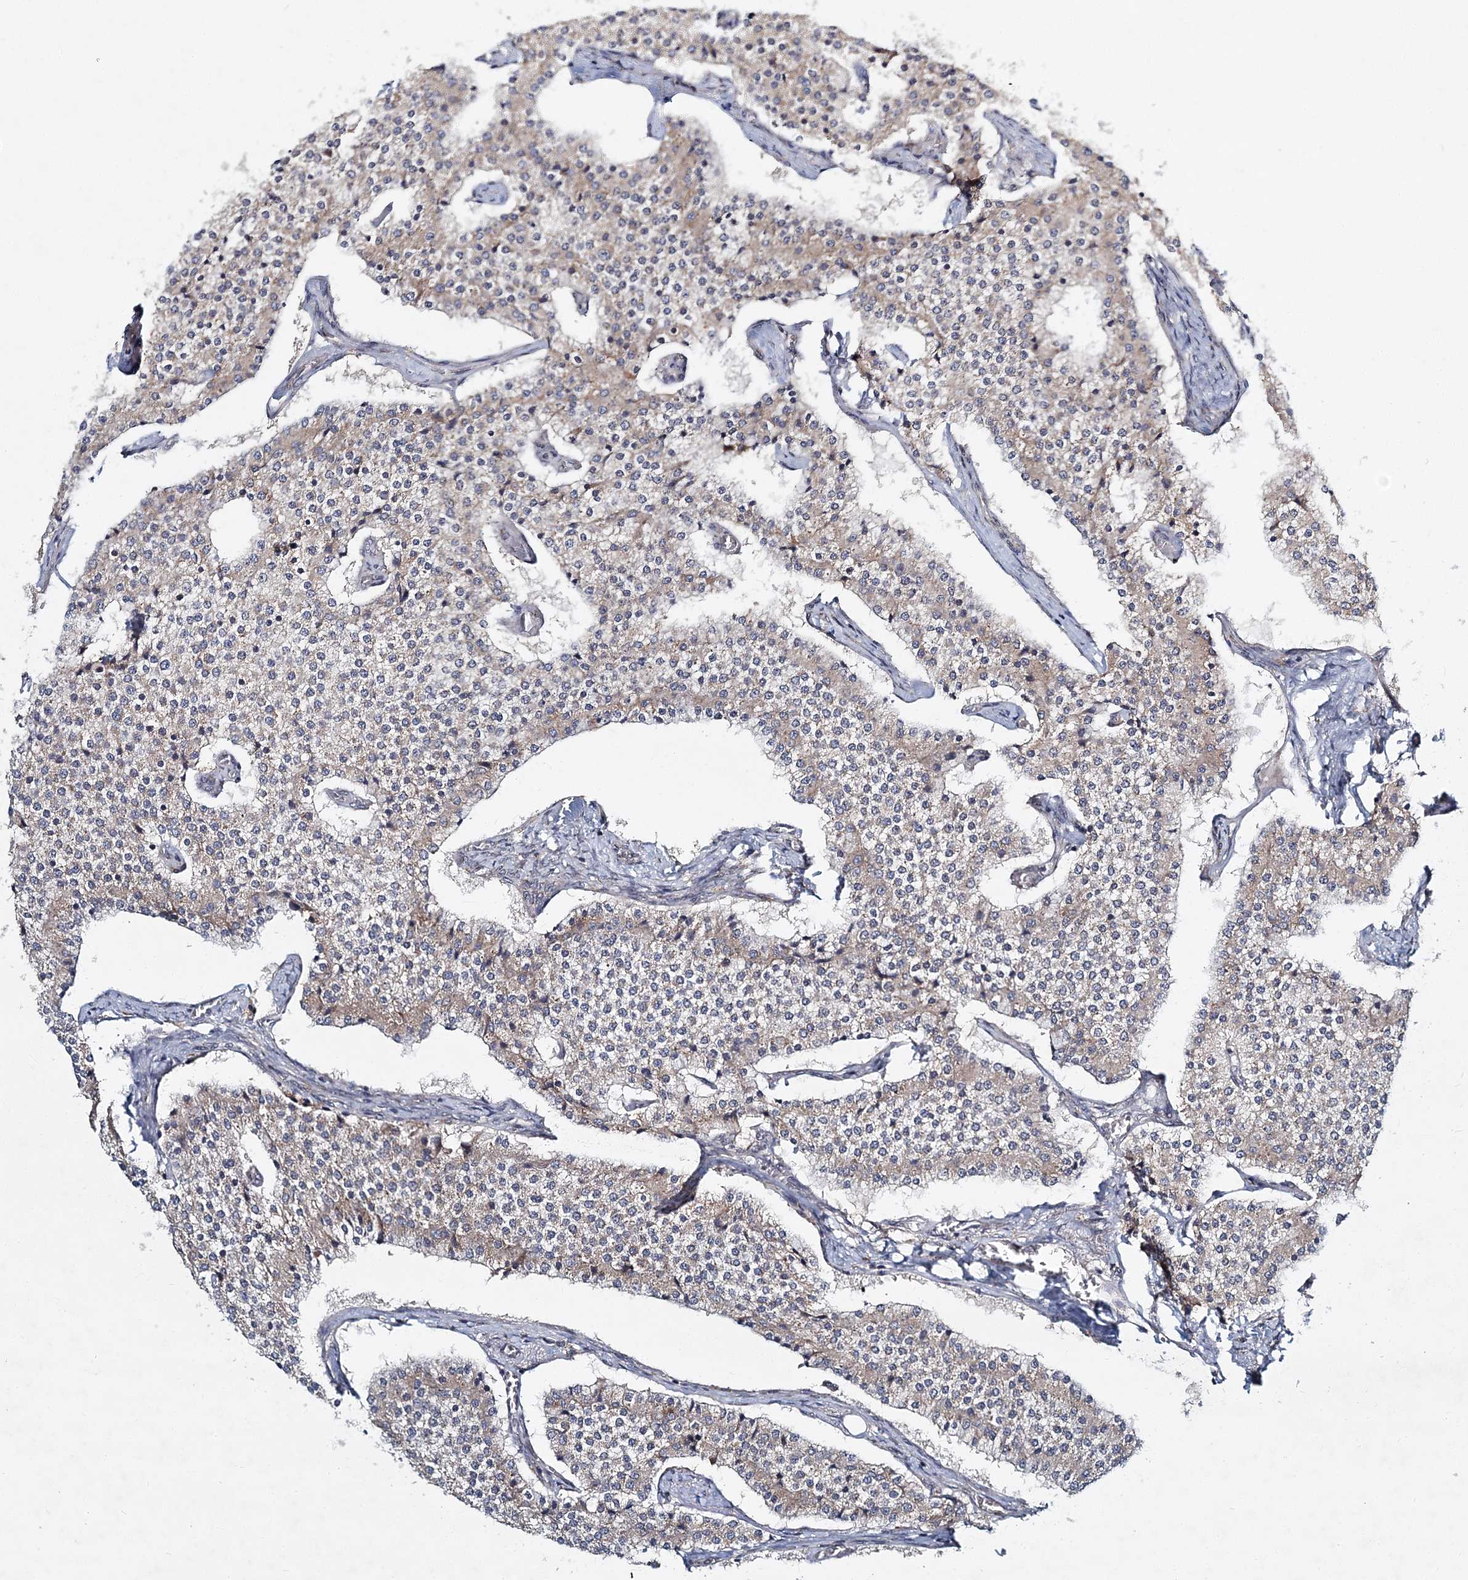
{"staining": {"intensity": "weak", "quantity": "<25%", "location": "cytoplasmic/membranous"}, "tissue": "carcinoid", "cell_type": "Tumor cells", "image_type": "cancer", "snomed": [{"axis": "morphology", "description": "Carcinoid, malignant, NOS"}, {"axis": "topography", "description": "Colon"}], "caption": "This image is of carcinoid (malignant) stained with immunohistochemistry to label a protein in brown with the nuclei are counter-stained blue. There is no positivity in tumor cells.", "gene": "NBAS", "patient": {"sex": "female", "age": 52}}